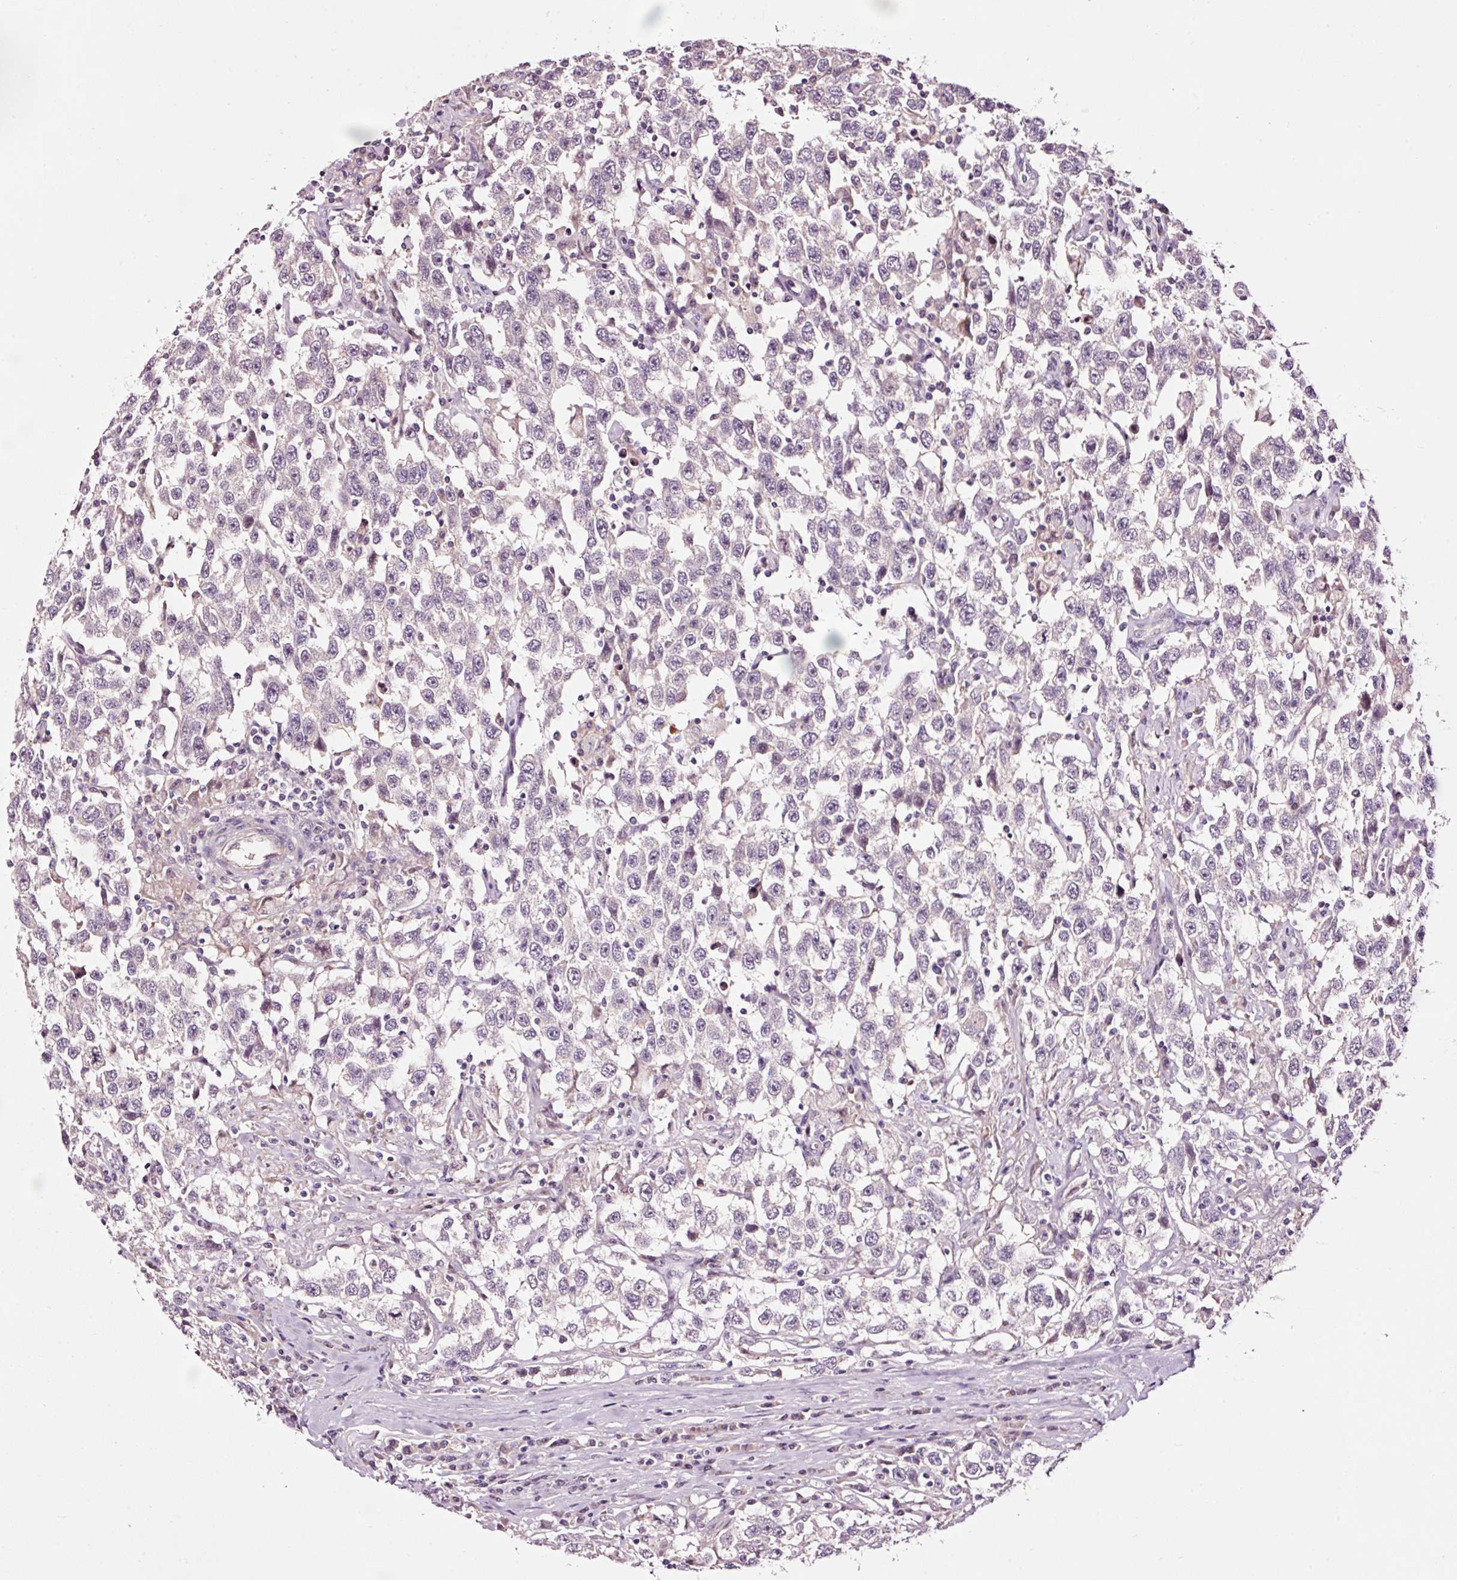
{"staining": {"intensity": "negative", "quantity": "none", "location": "none"}, "tissue": "testis cancer", "cell_type": "Tumor cells", "image_type": "cancer", "snomed": [{"axis": "morphology", "description": "Seminoma, NOS"}, {"axis": "topography", "description": "Testis"}], "caption": "The photomicrograph shows no significant expression in tumor cells of testis cancer (seminoma).", "gene": "UTP14A", "patient": {"sex": "male", "age": 41}}